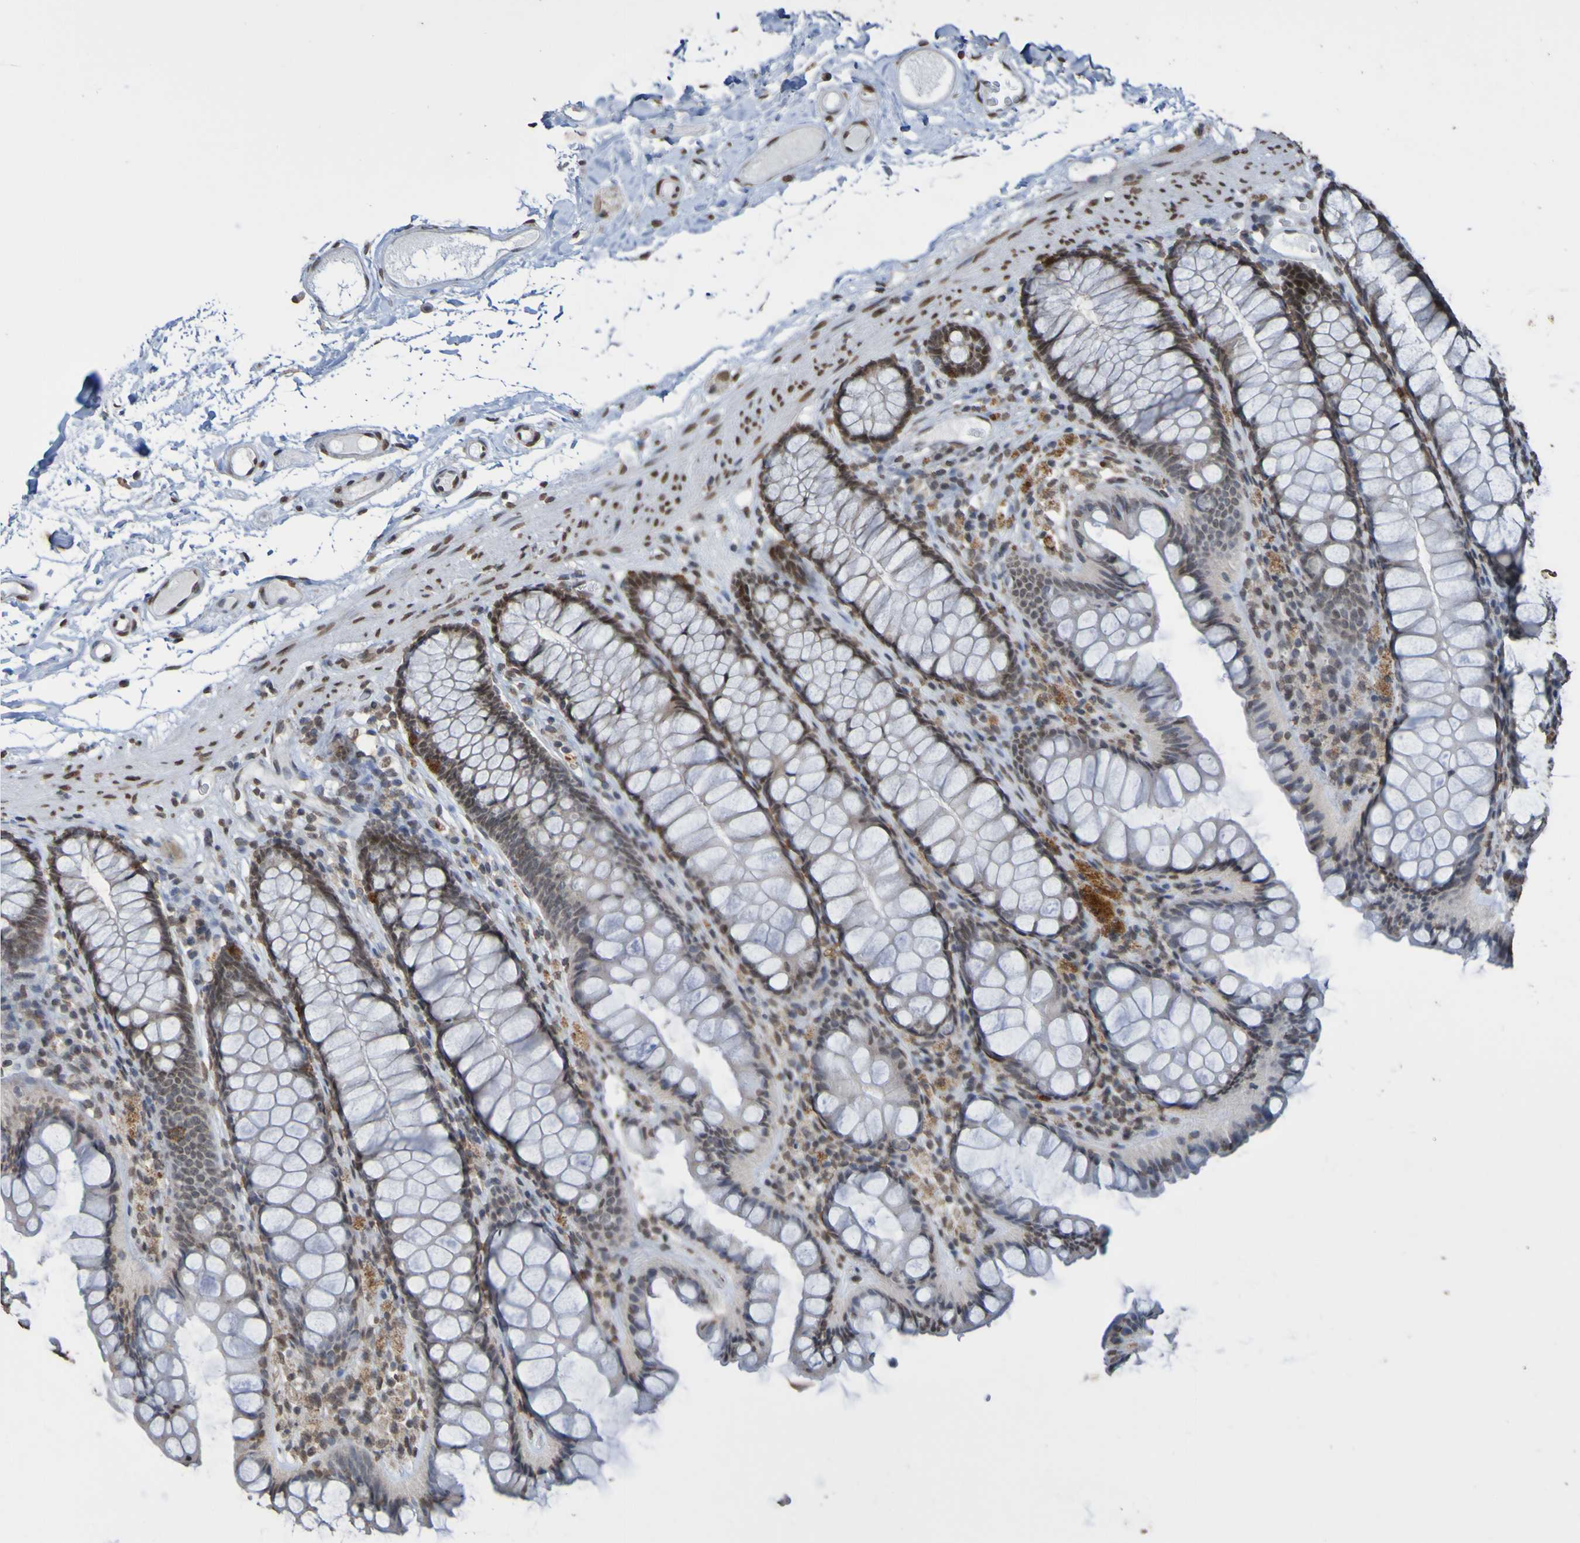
{"staining": {"intensity": "strong", "quantity": ">75%", "location": "nuclear"}, "tissue": "colon", "cell_type": "Endothelial cells", "image_type": "normal", "snomed": [{"axis": "morphology", "description": "Normal tissue, NOS"}, {"axis": "topography", "description": "Colon"}], "caption": "Colon stained for a protein exhibits strong nuclear positivity in endothelial cells. The staining is performed using DAB (3,3'-diaminobenzidine) brown chromogen to label protein expression. The nuclei are counter-stained blue using hematoxylin.", "gene": "ALKBH2", "patient": {"sex": "female", "age": 55}}